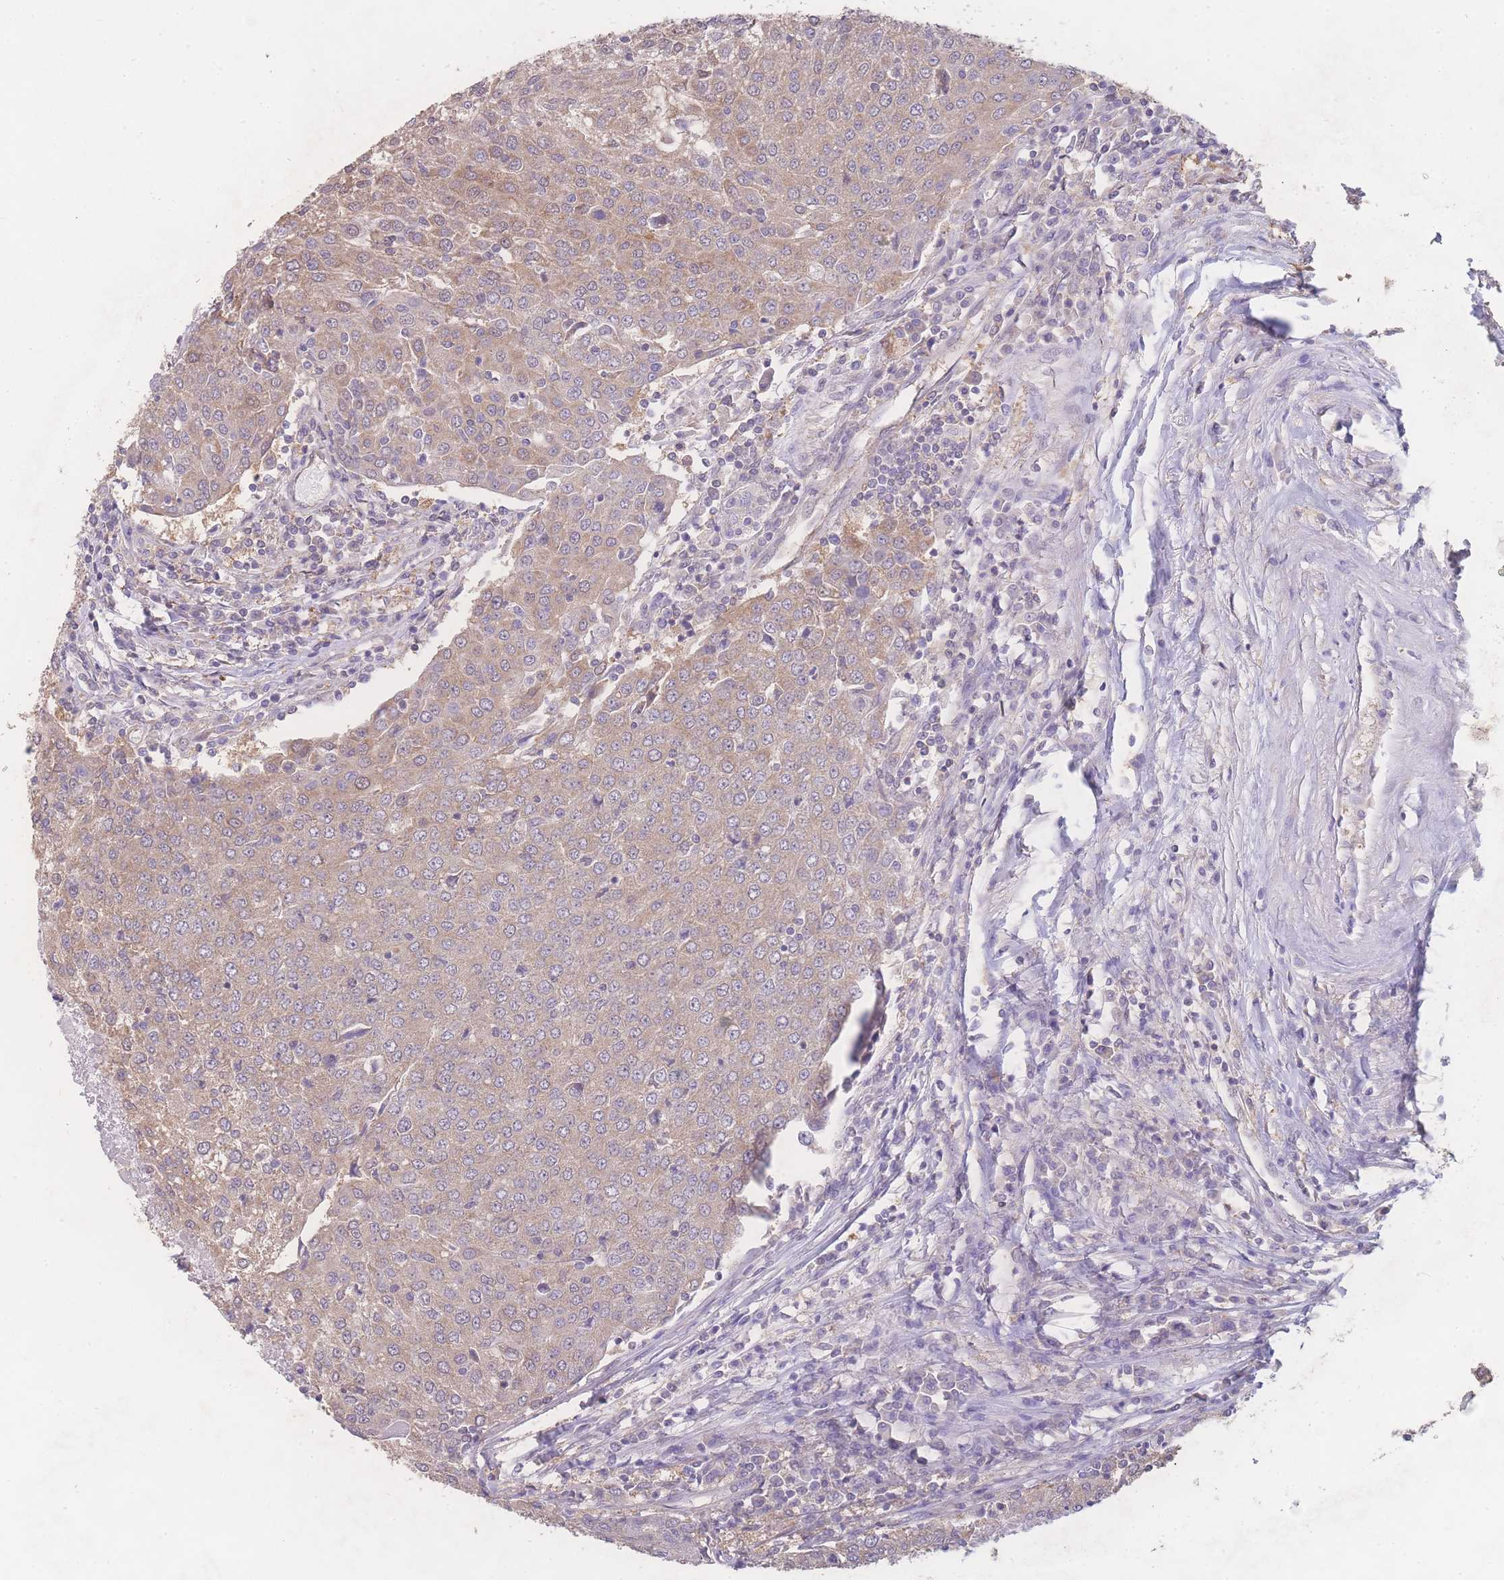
{"staining": {"intensity": "moderate", "quantity": ">75%", "location": "cytoplasmic/membranous"}, "tissue": "urothelial cancer", "cell_type": "Tumor cells", "image_type": "cancer", "snomed": [{"axis": "morphology", "description": "Urothelial carcinoma, High grade"}, {"axis": "topography", "description": "Urinary bladder"}], "caption": "Urothelial carcinoma (high-grade) stained with a protein marker reveals moderate staining in tumor cells.", "gene": "GIPR", "patient": {"sex": "female", "age": 85}}